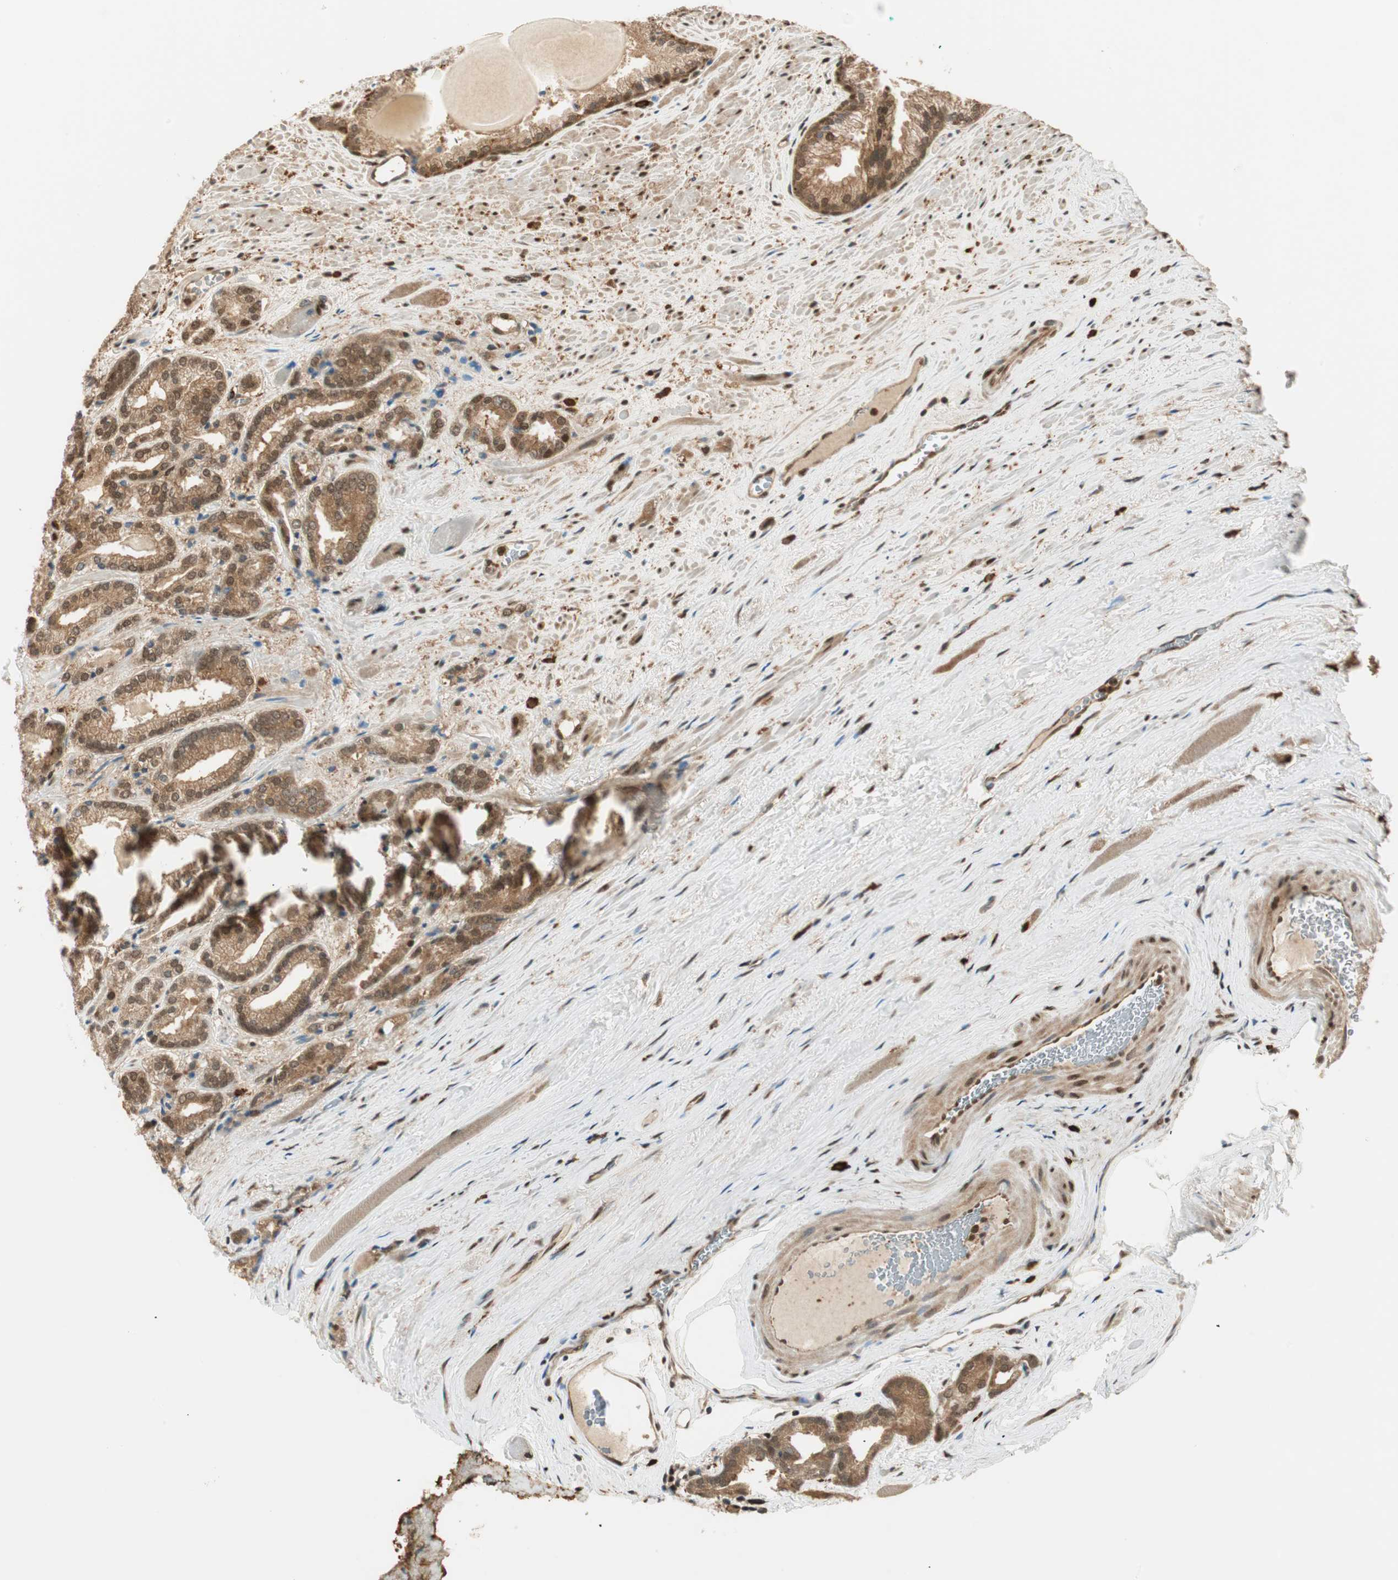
{"staining": {"intensity": "moderate", "quantity": ">75%", "location": "cytoplasmic/membranous,nuclear"}, "tissue": "prostate cancer", "cell_type": "Tumor cells", "image_type": "cancer", "snomed": [{"axis": "morphology", "description": "Adenocarcinoma, Low grade"}, {"axis": "topography", "description": "Prostate"}], "caption": "Protein expression analysis of human prostate adenocarcinoma (low-grade) reveals moderate cytoplasmic/membranous and nuclear expression in approximately >75% of tumor cells.", "gene": "ZNF443", "patient": {"sex": "male", "age": 59}}